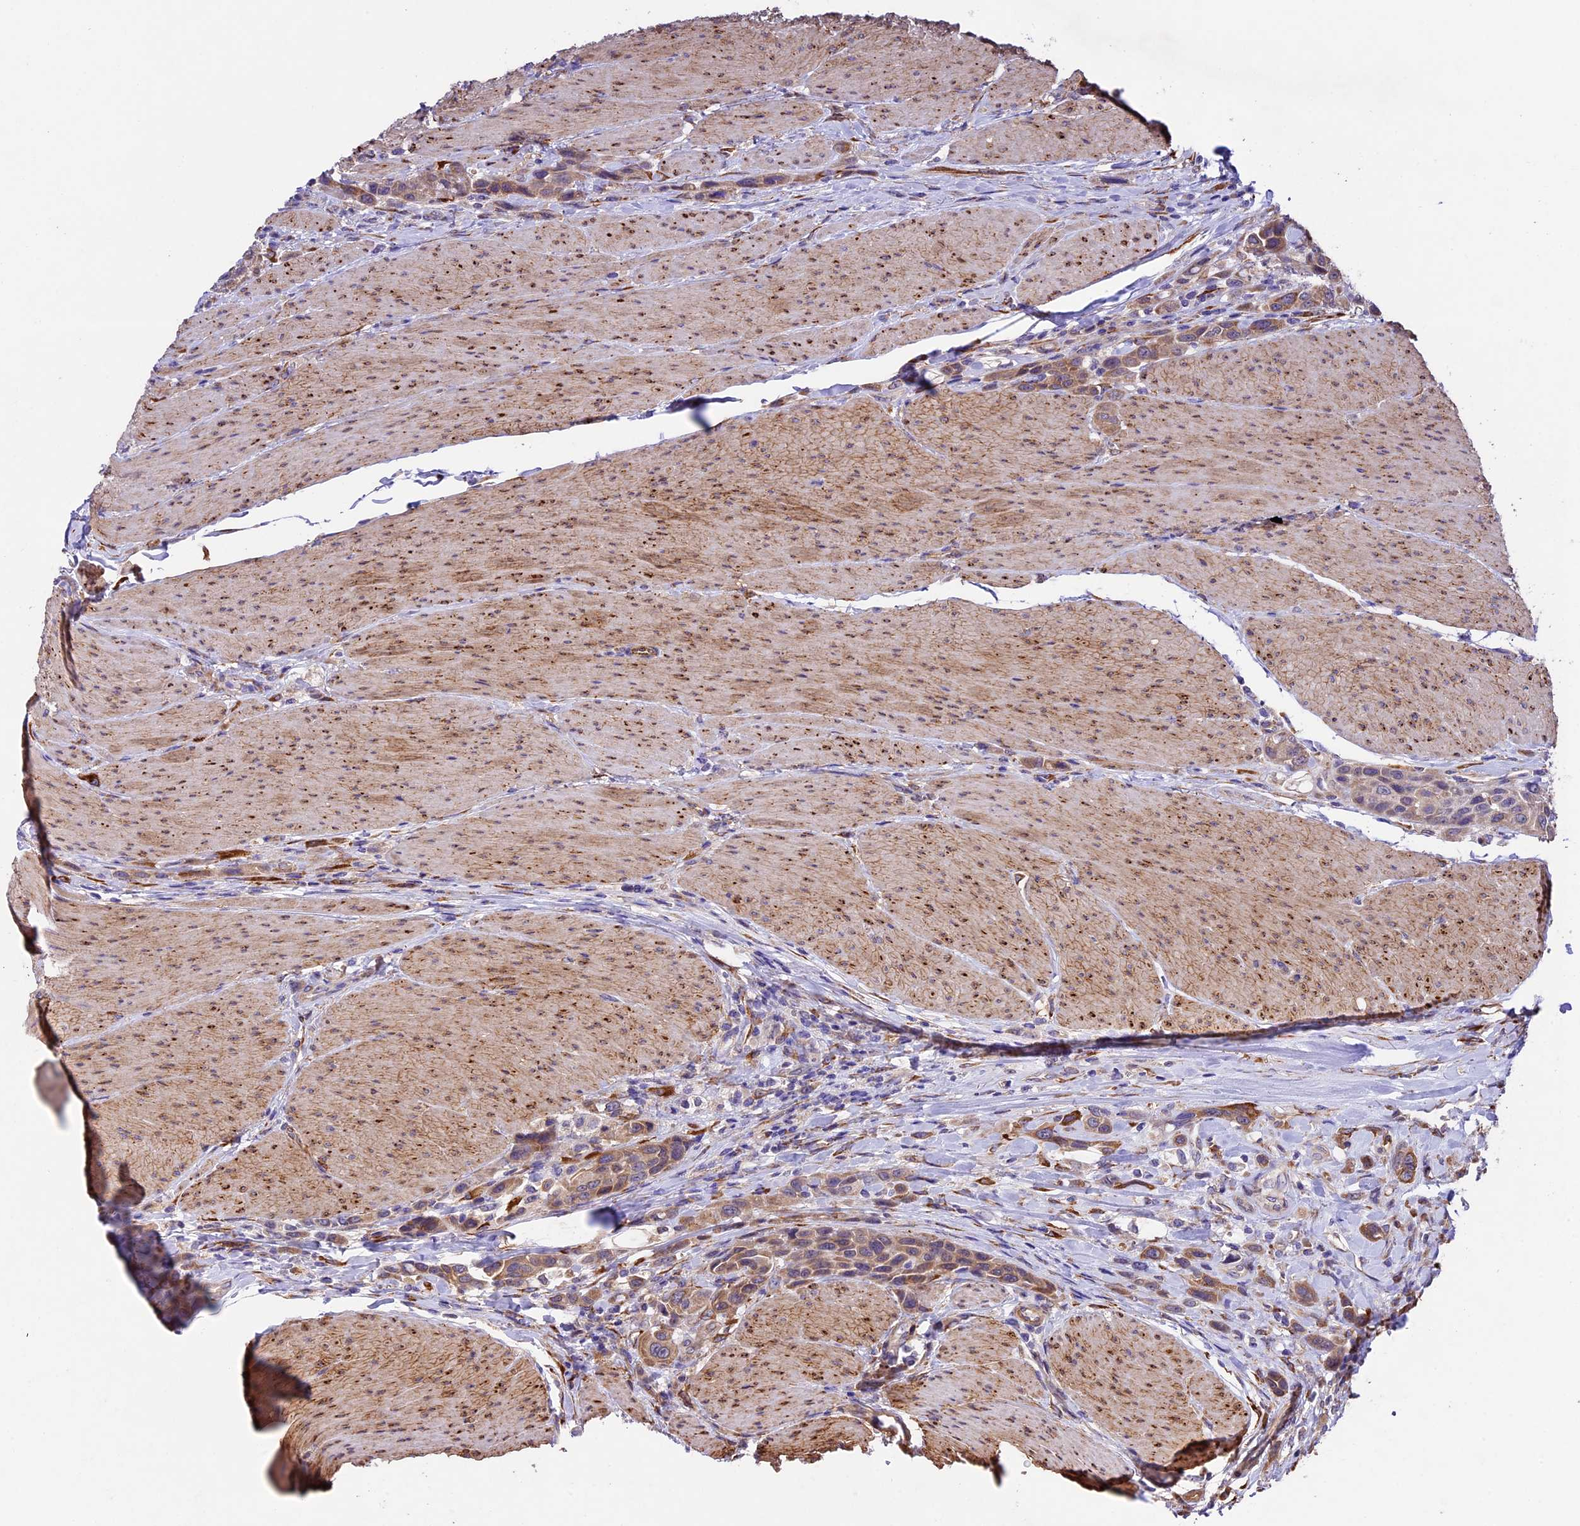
{"staining": {"intensity": "moderate", "quantity": ">75%", "location": "cytoplasmic/membranous"}, "tissue": "urothelial cancer", "cell_type": "Tumor cells", "image_type": "cancer", "snomed": [{"axis": "morphology", "description": "Urothelial carcinoma, High grade"}, {"axis": "topography", "description": "Urinary bladder"}], "caption": "Human urothelial carcinoma (high-grade) stained with a protein marker demonstrates moderate staining in tumor cells.", "gene": "LSM7", "patient": {"sex": "male", "age": 50}}